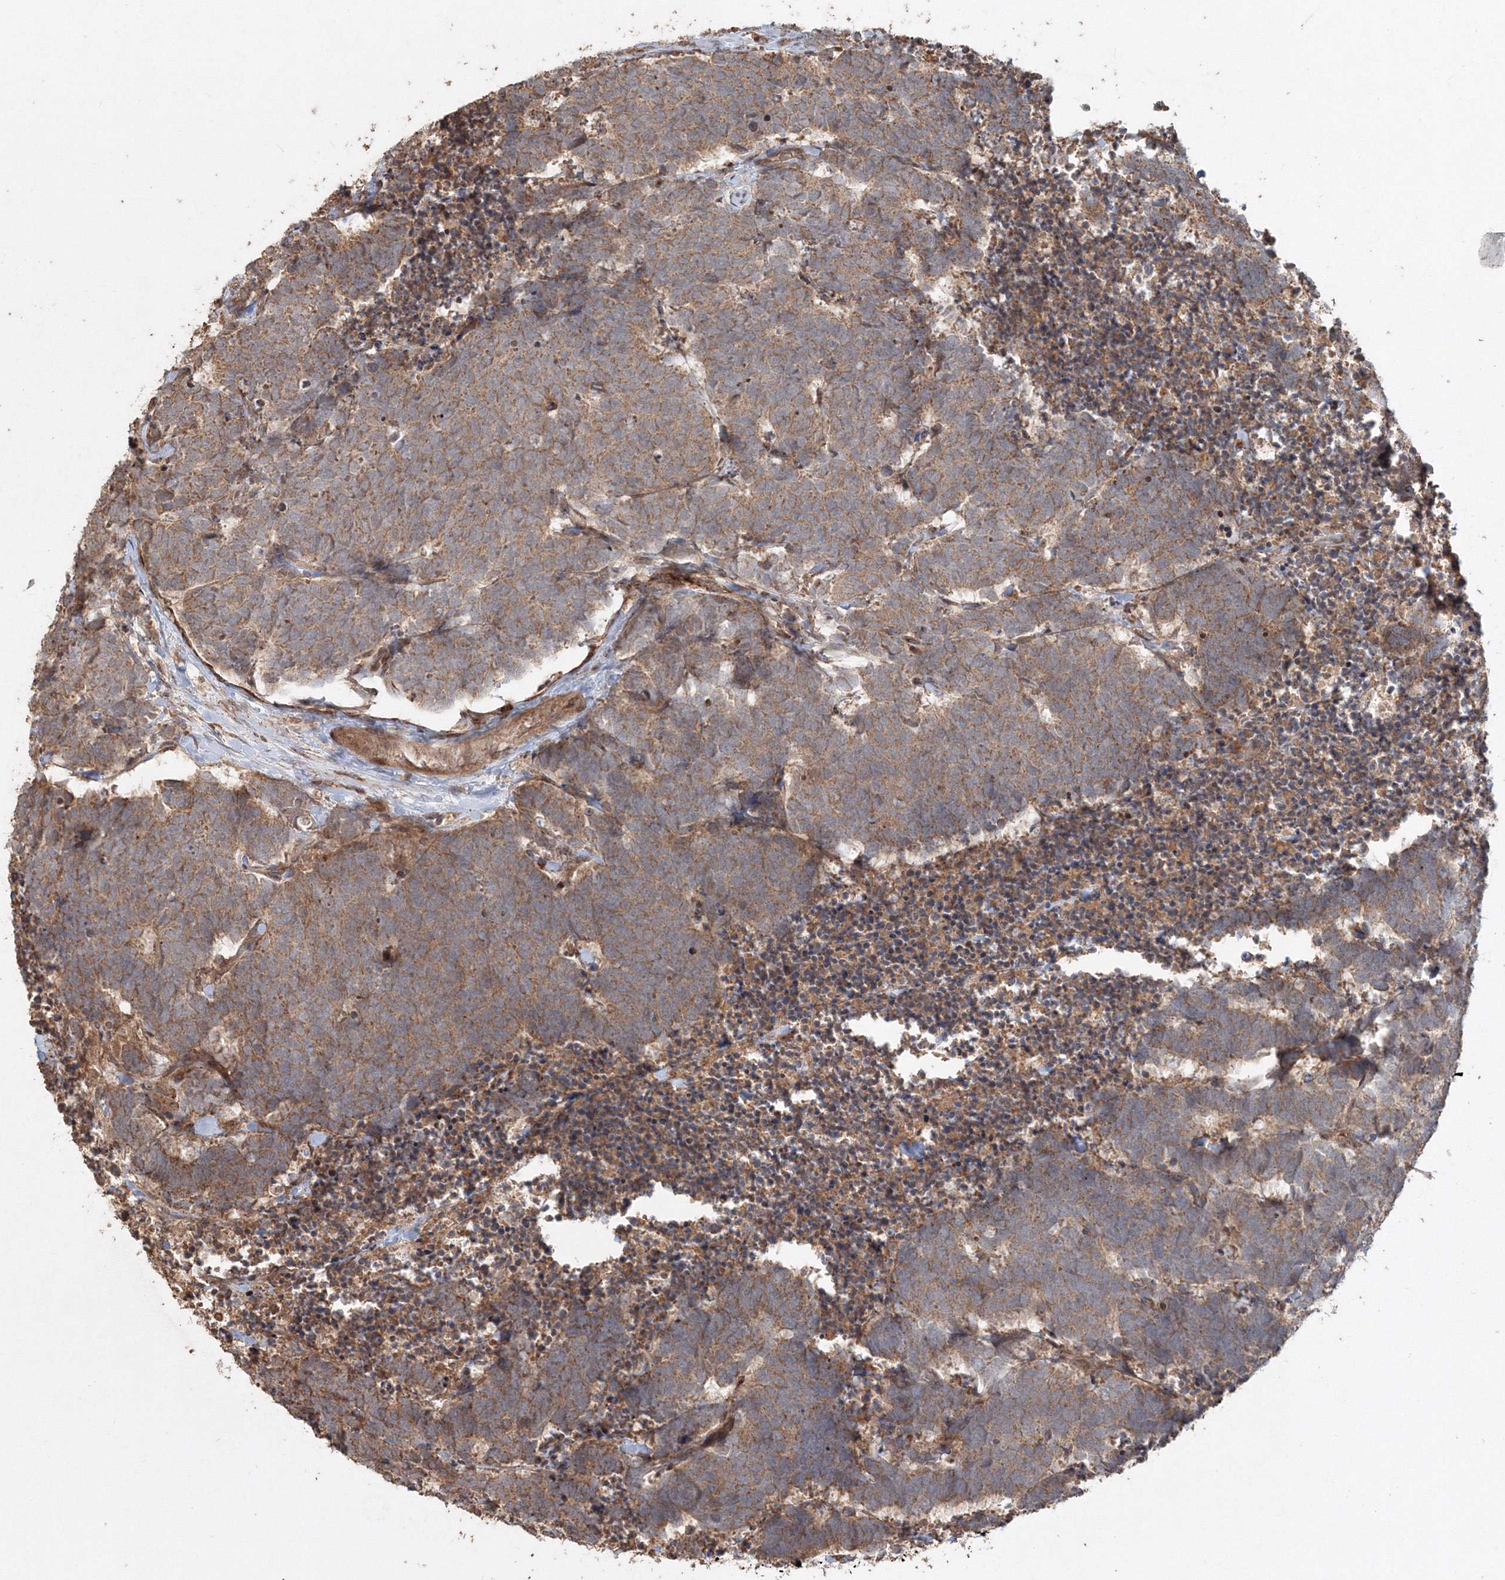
{"staining": {"intensity": "moderate", "quantity": ">75%", "location": "cytoplasmic/membranous"}, "tissue": "carcinoid", "cell_type": "Tumor cells", "image_type": "cancer", "snomed": [{"axis": "morphology", "description": "Carcinoma, NOS"}, {"axis": "morphology", "description": "Carcinoid, malignant, NOS"}, {"axis": "topography", "description": "Urinary bladder"}], "caption": "Tumor cells reveal medium levels of moderate cytoplasmic/membranous expression in approximately >75% of cells in human carcinoid.", "gene": "ANAPC16", "patient": {"sex": "male", "age": 57}}